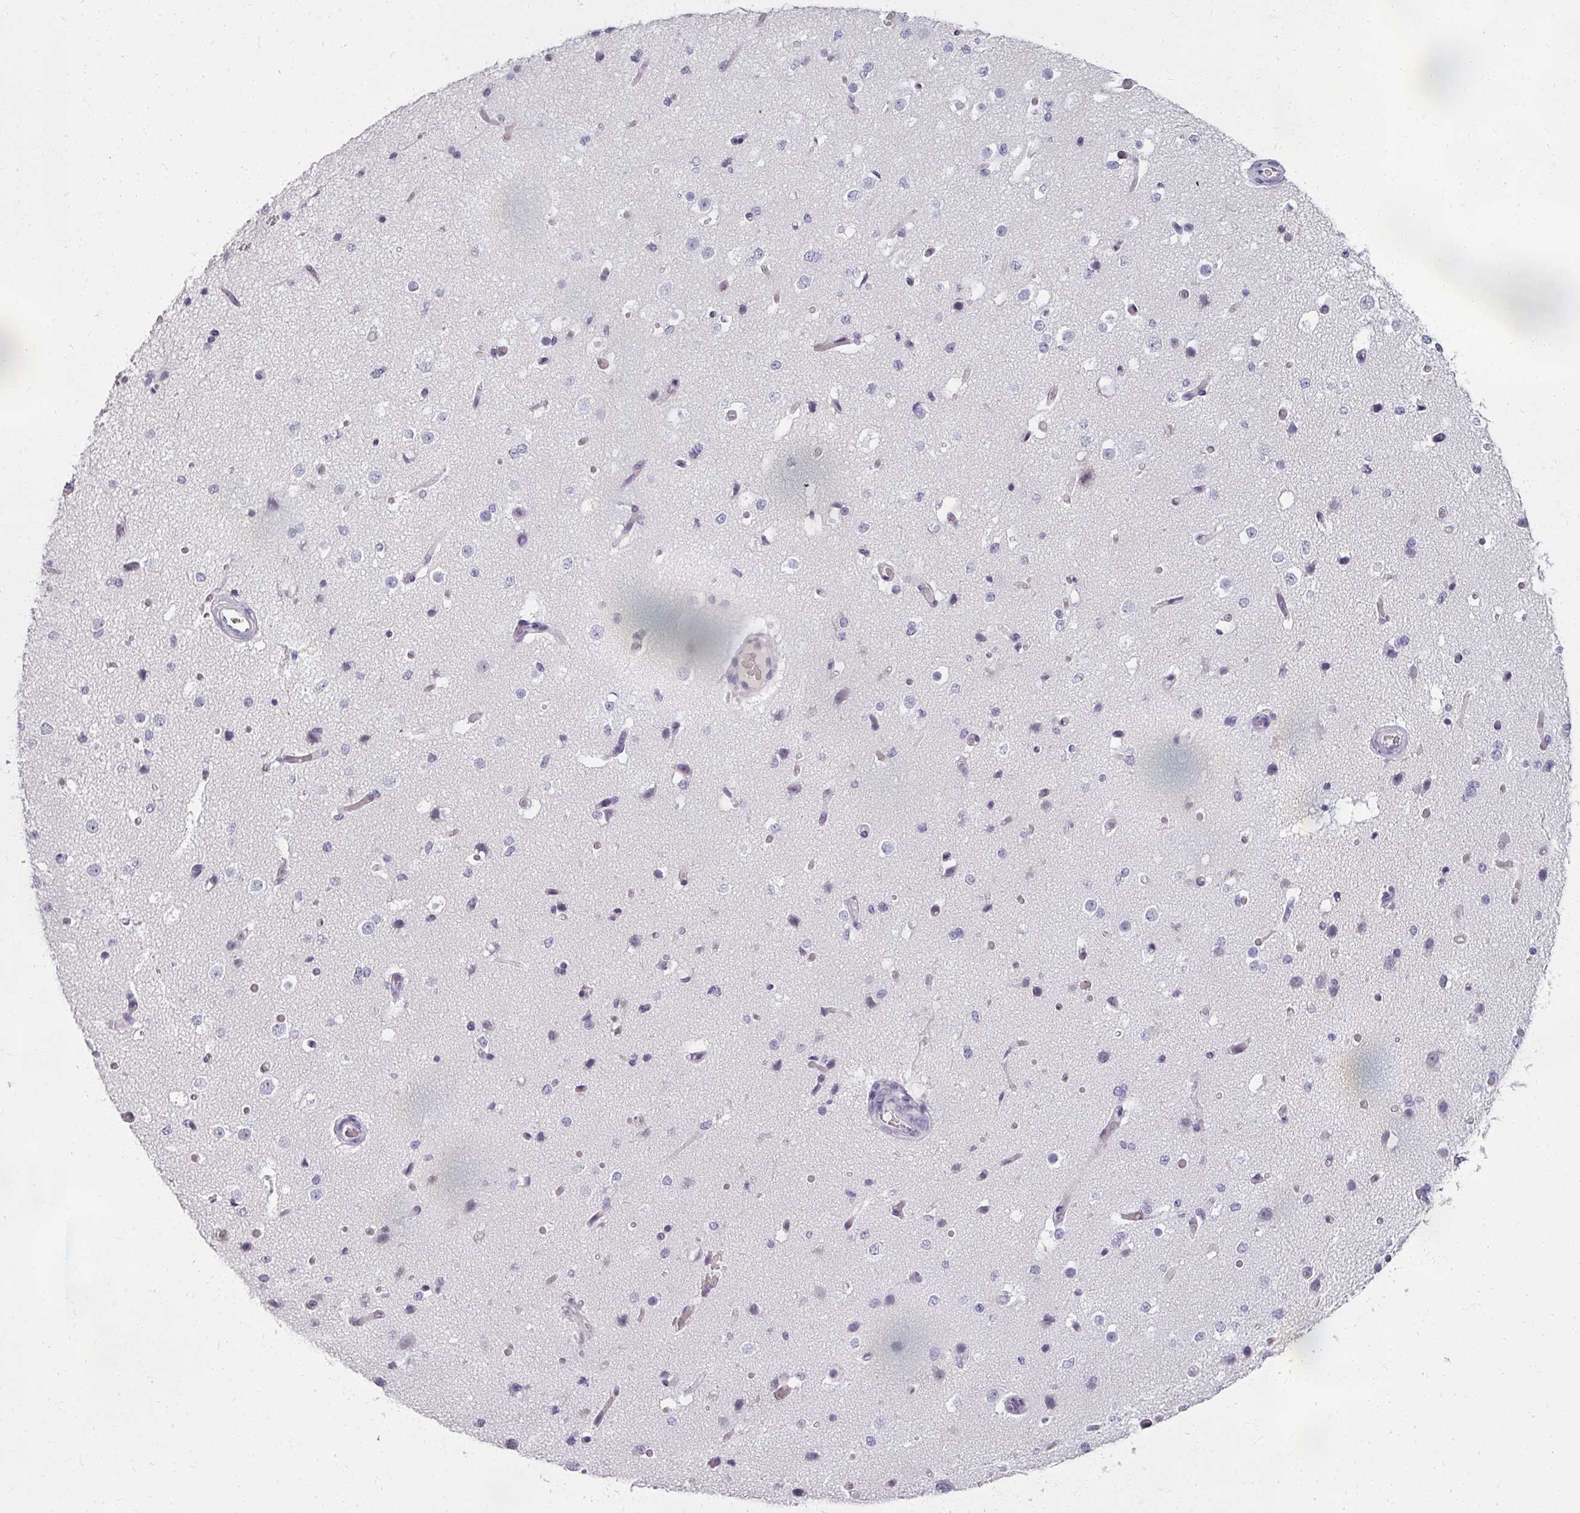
{"staining": {"intensity": "negative", "quantity": "none", "location": "none"}, "tissue": "cerebral cortex", "cell_type": "Endothelial cells", "image_type": "normal", "snomed": [{"axis": "morphology", "description": "Normal tissue, NOS"}, {"axis": "morphology", "description": "Inflammation, NOS"}, {"axis": "topography", "description": "Cerebral cortex"}], "caption": "Benign cerebral cortex was stained to show a protein in brown. There is no significant expression in endothelial cells. Brightfield microscopy of immunohistochemistry (IHC) stained with DAB (brown) and hematoxylin (blue), captured at high magnification.", "gene": "REG3A", "patient": {"sex": "male", "age": 6}}